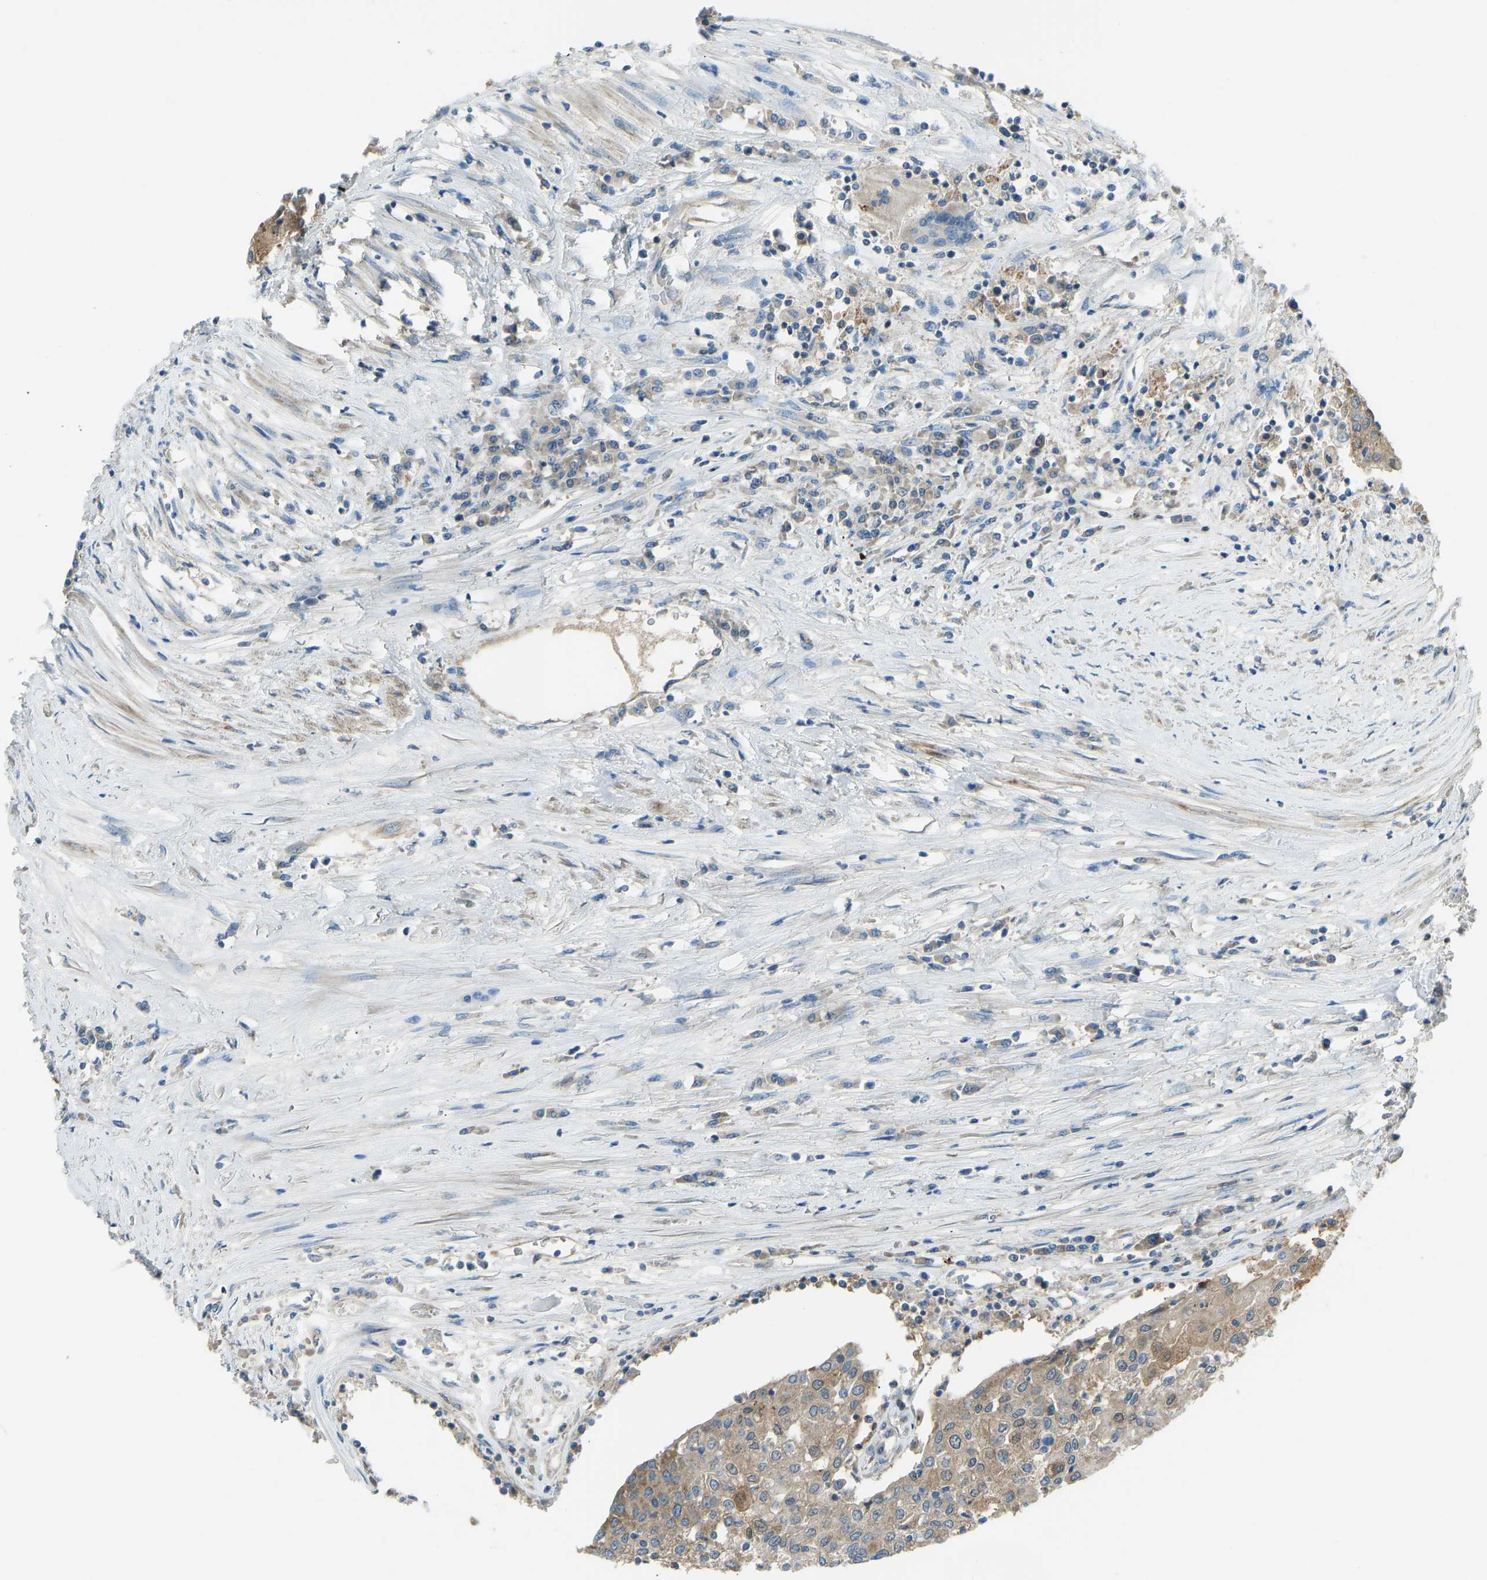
{"staining": {"intensity": "moderate", "quantity": ">75%", "location": "cytoplasmic/membranous"}, "tissue": "urothelial cancer", "cell_type": "Tumor cells", "image_type": "cancer", "snomed": [{"axis": "morphology", "description": "Urothelial carcinoma, High grade"}, {"axis": "topography", "description": "Urinary bladder"}], "caption": "Urothelial cancer stained for a protein displays moderate cytoplasmic/membranous positivity in tumor cells. The staining is performed using DAB (3,3'-diaminobenzidine) brown chromogen to label protein expression. The nuclei are counter-stained blue using hematoxylin.", "gene": "STAU2", "patient": {"sex": "female", "age": 85}}